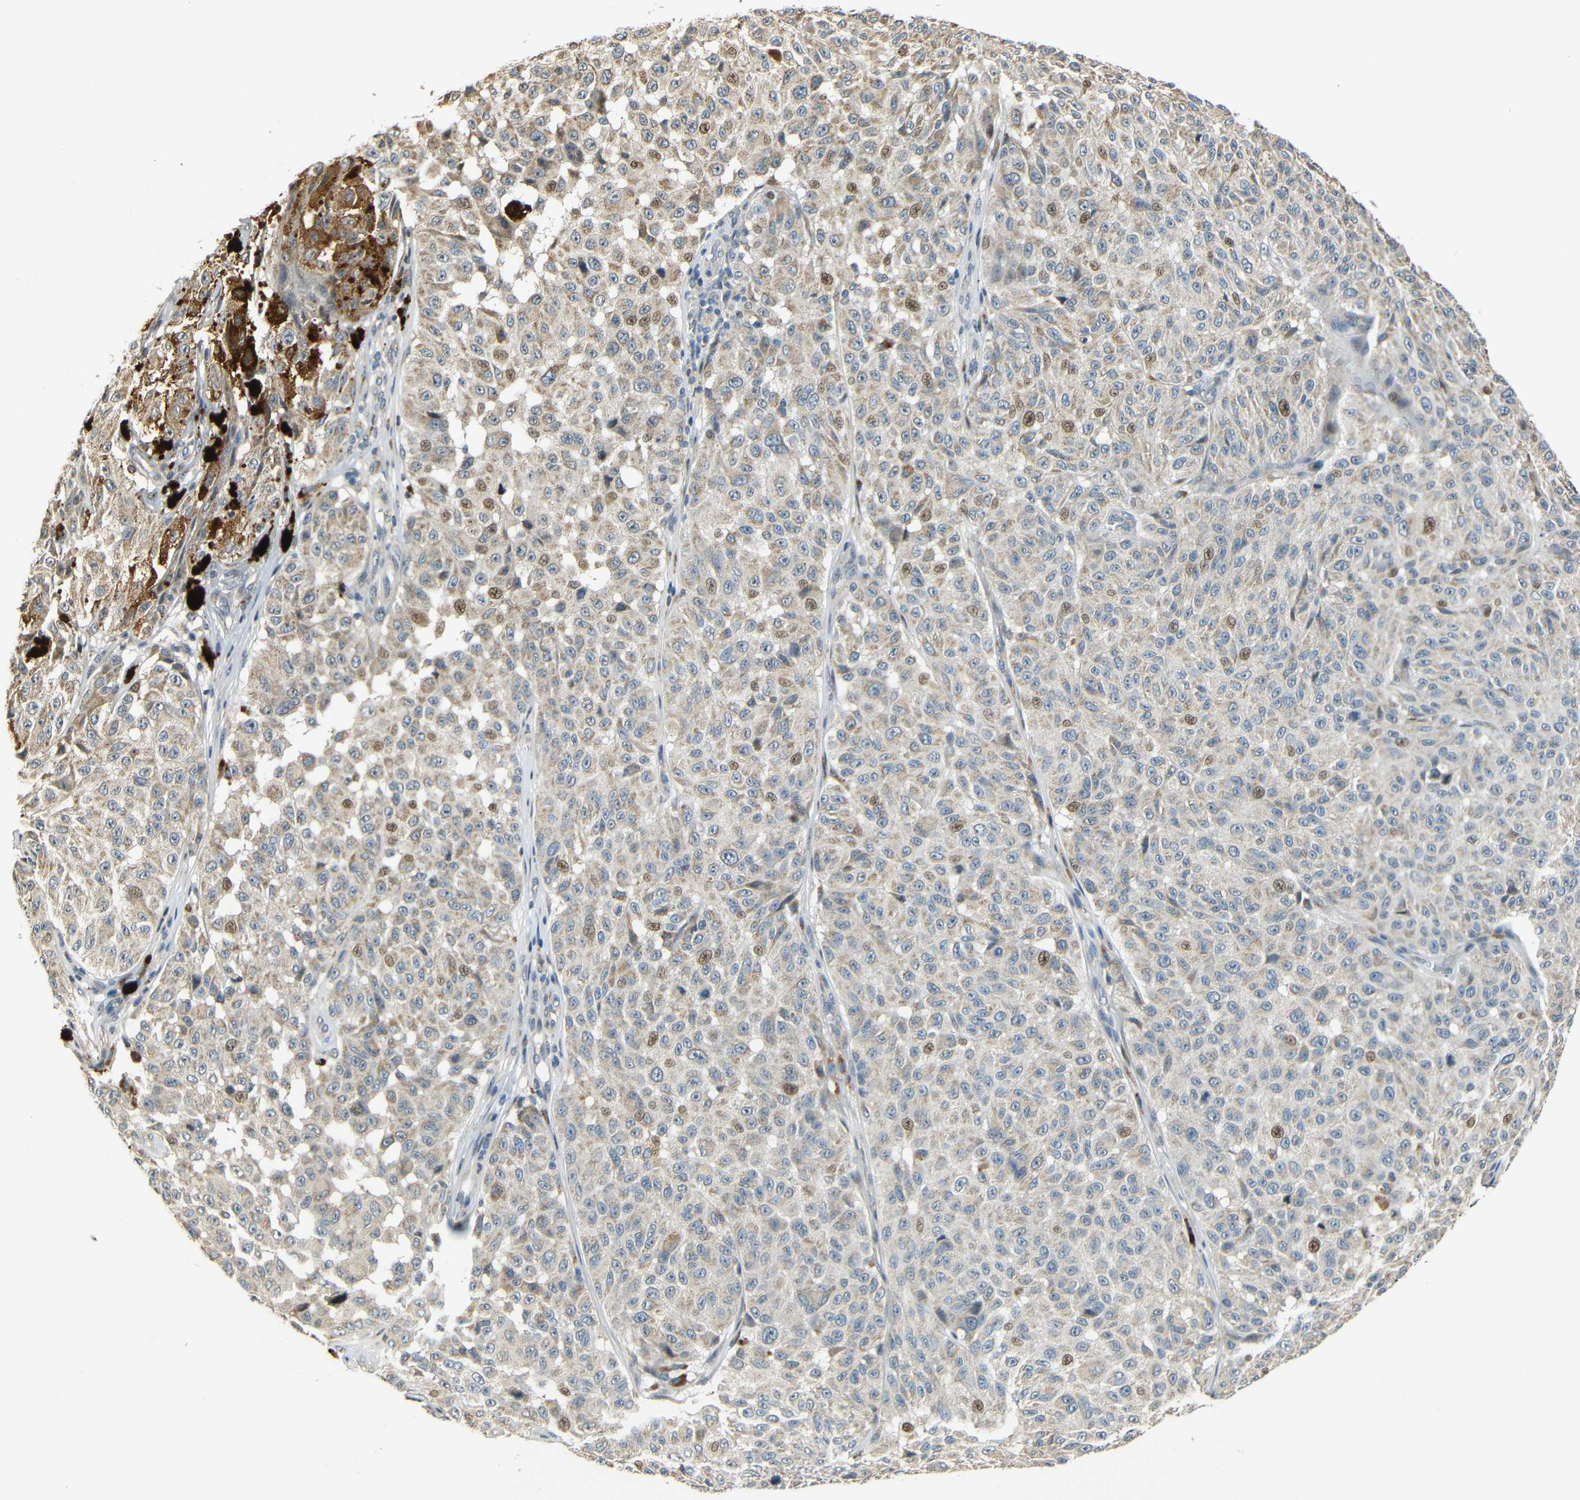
{"staining": {"intensity": "weak", "quantity": ">75%", "location": "cytoplasmic/membranous,nuclear"}, "tissue": "melanoma", "cell_type": "Tumor cells", "image_type": "cancer", "snomed": [{"axis": "morphology", "description": "Malignant melanoma, NOS"}, {"axis": "topography", "description": "Skin"}], "caption": "Weak cytoplasmic/membranous and nuclear protein staining is seen in approximately >75% of tumor cells in melanoma. (Brightfield microscopy of DAB IHC at high magnification).", "gene": "KAZALD1", "patient": {"sex": "female", "age": 46}}